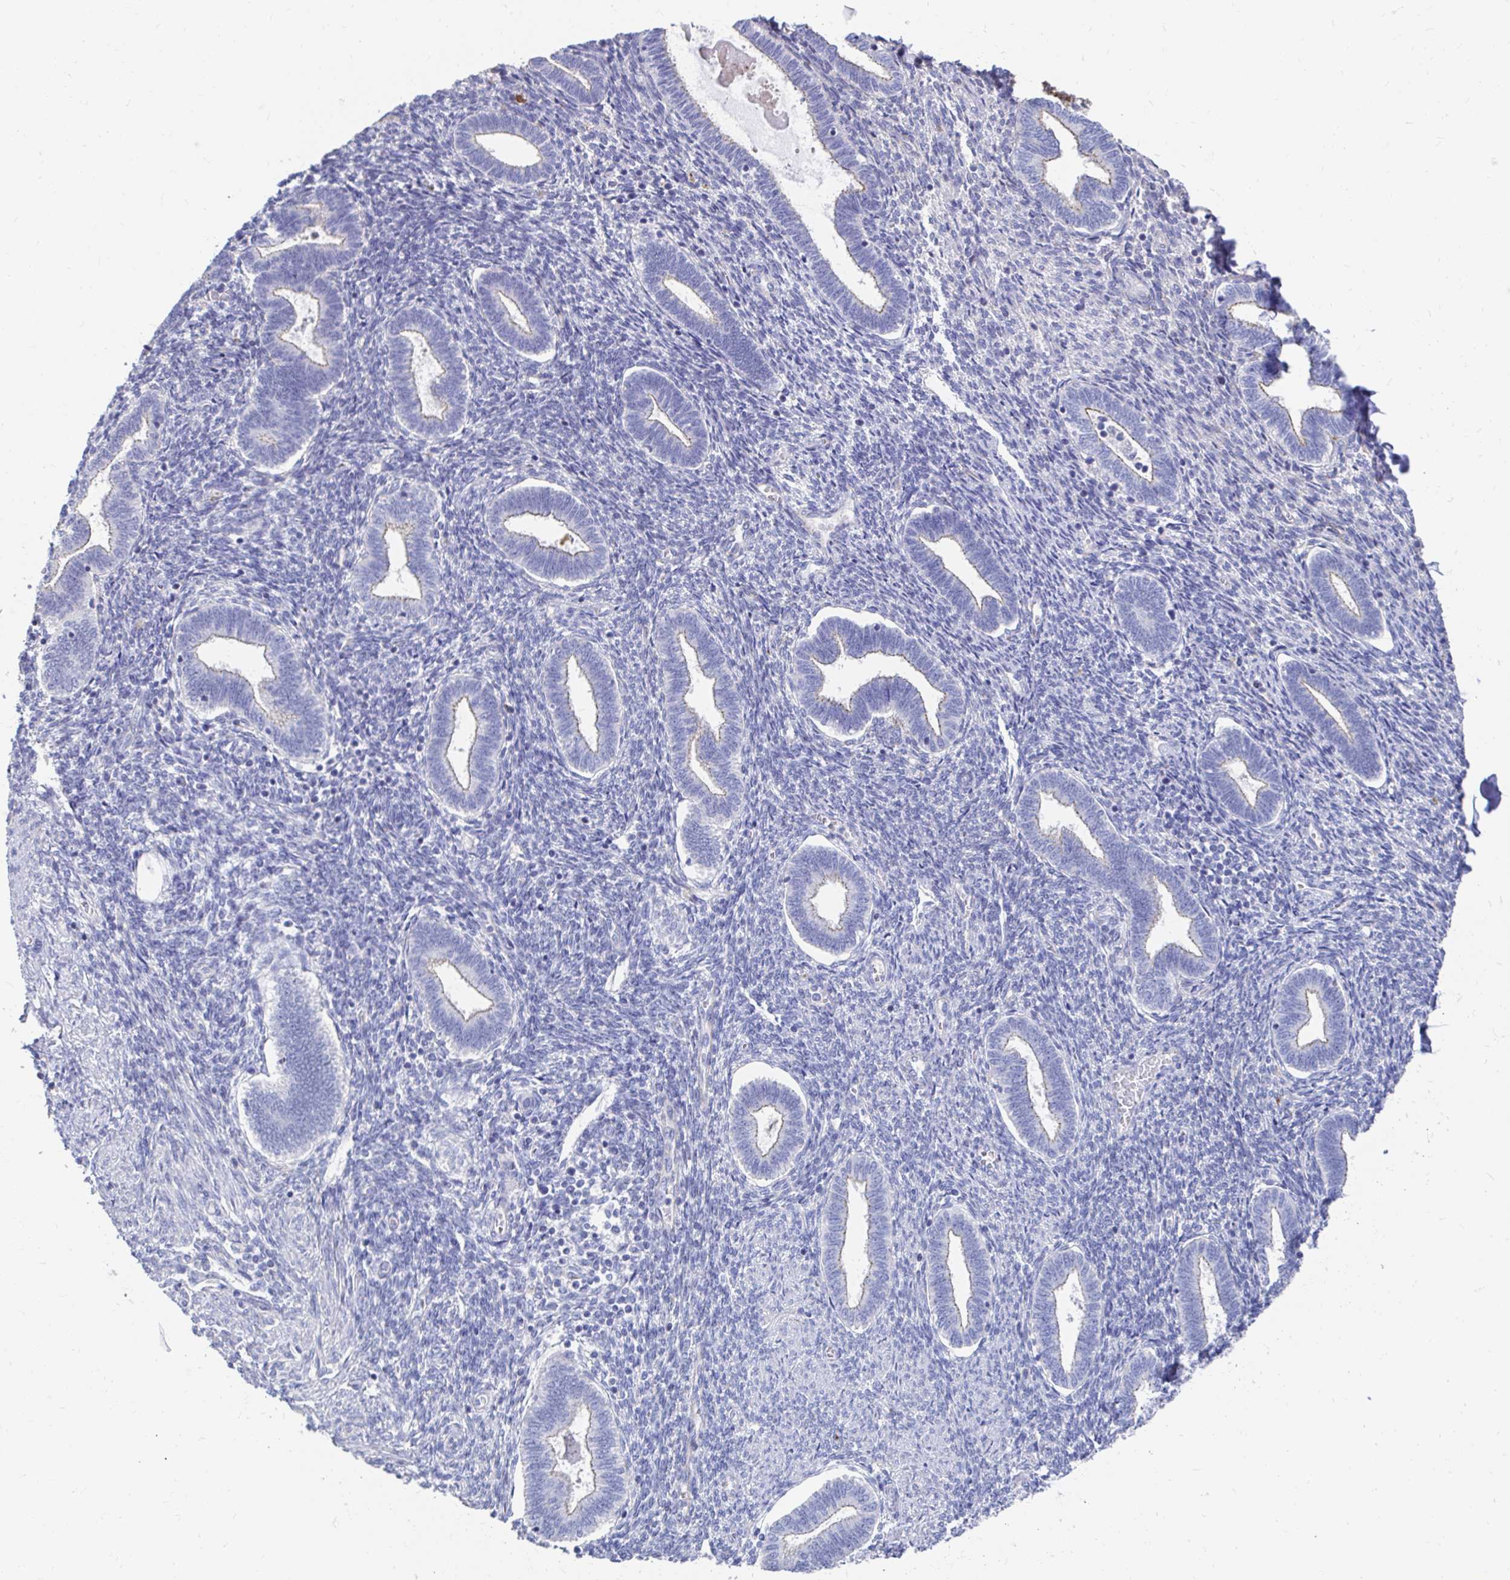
{"staining": {"intensity": "negative", "quantity": "none", "location": "none"}, "tissue": "endometrium", "cell_type": "Cells in endometrial stroma", "image_type": "normal", "snomed": [{"axis": "morphology", "description": "Normal tissue, NOS"}, {"axis": "topography", "description": "Endometrium"}], "caption": "Immunohistochemistry micrograph of unremarkable endometrium: endometrium stained with DAB (3,3'-diaminobenzidine) demonstrates no significant protein staining in cells in endometrial stroma.", "gene": "LAMC3", "patient": {"sex": "female", "age": 42}}